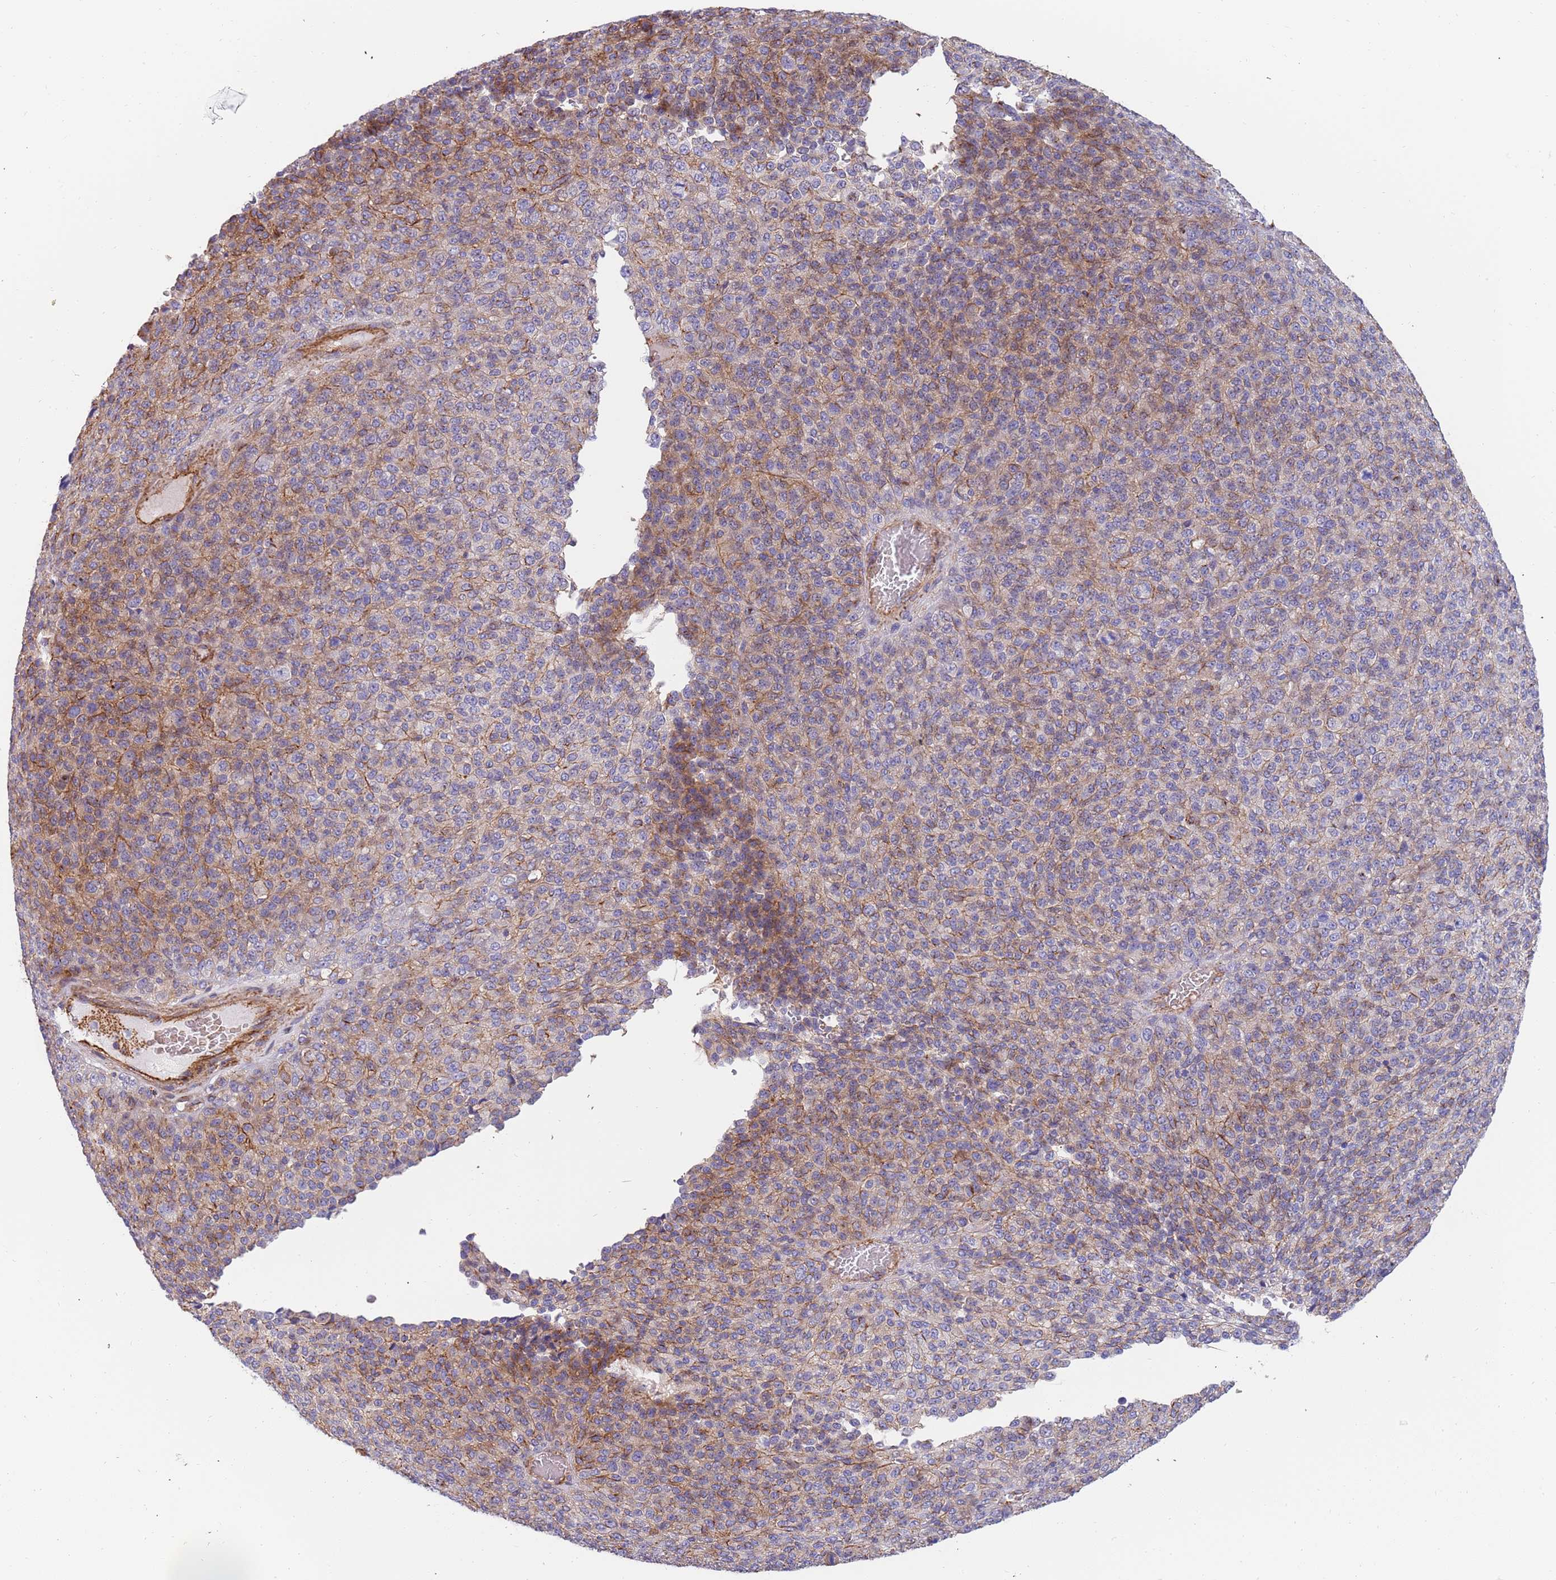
{"staining": {"intensity": "weak", "quantity": "<25%", "location": "cytoplasmic/membranous"}, "tissue": "melanoma", "cell_type": "Tumor cells", "image_type": "cancer", "snomed": [{"axis": "morphology", "description": "Malignant melanoma, Metastatic site"}, {"axis": "topography", "description": "Brain"}], "caption": "DAB immunohistochemical staining of malignant melanoma (metastatic site) demonstrates no significant positivity in tumor cells.", "gene": "GFRAL", "patient": {"sex": "female", "age": 56}}